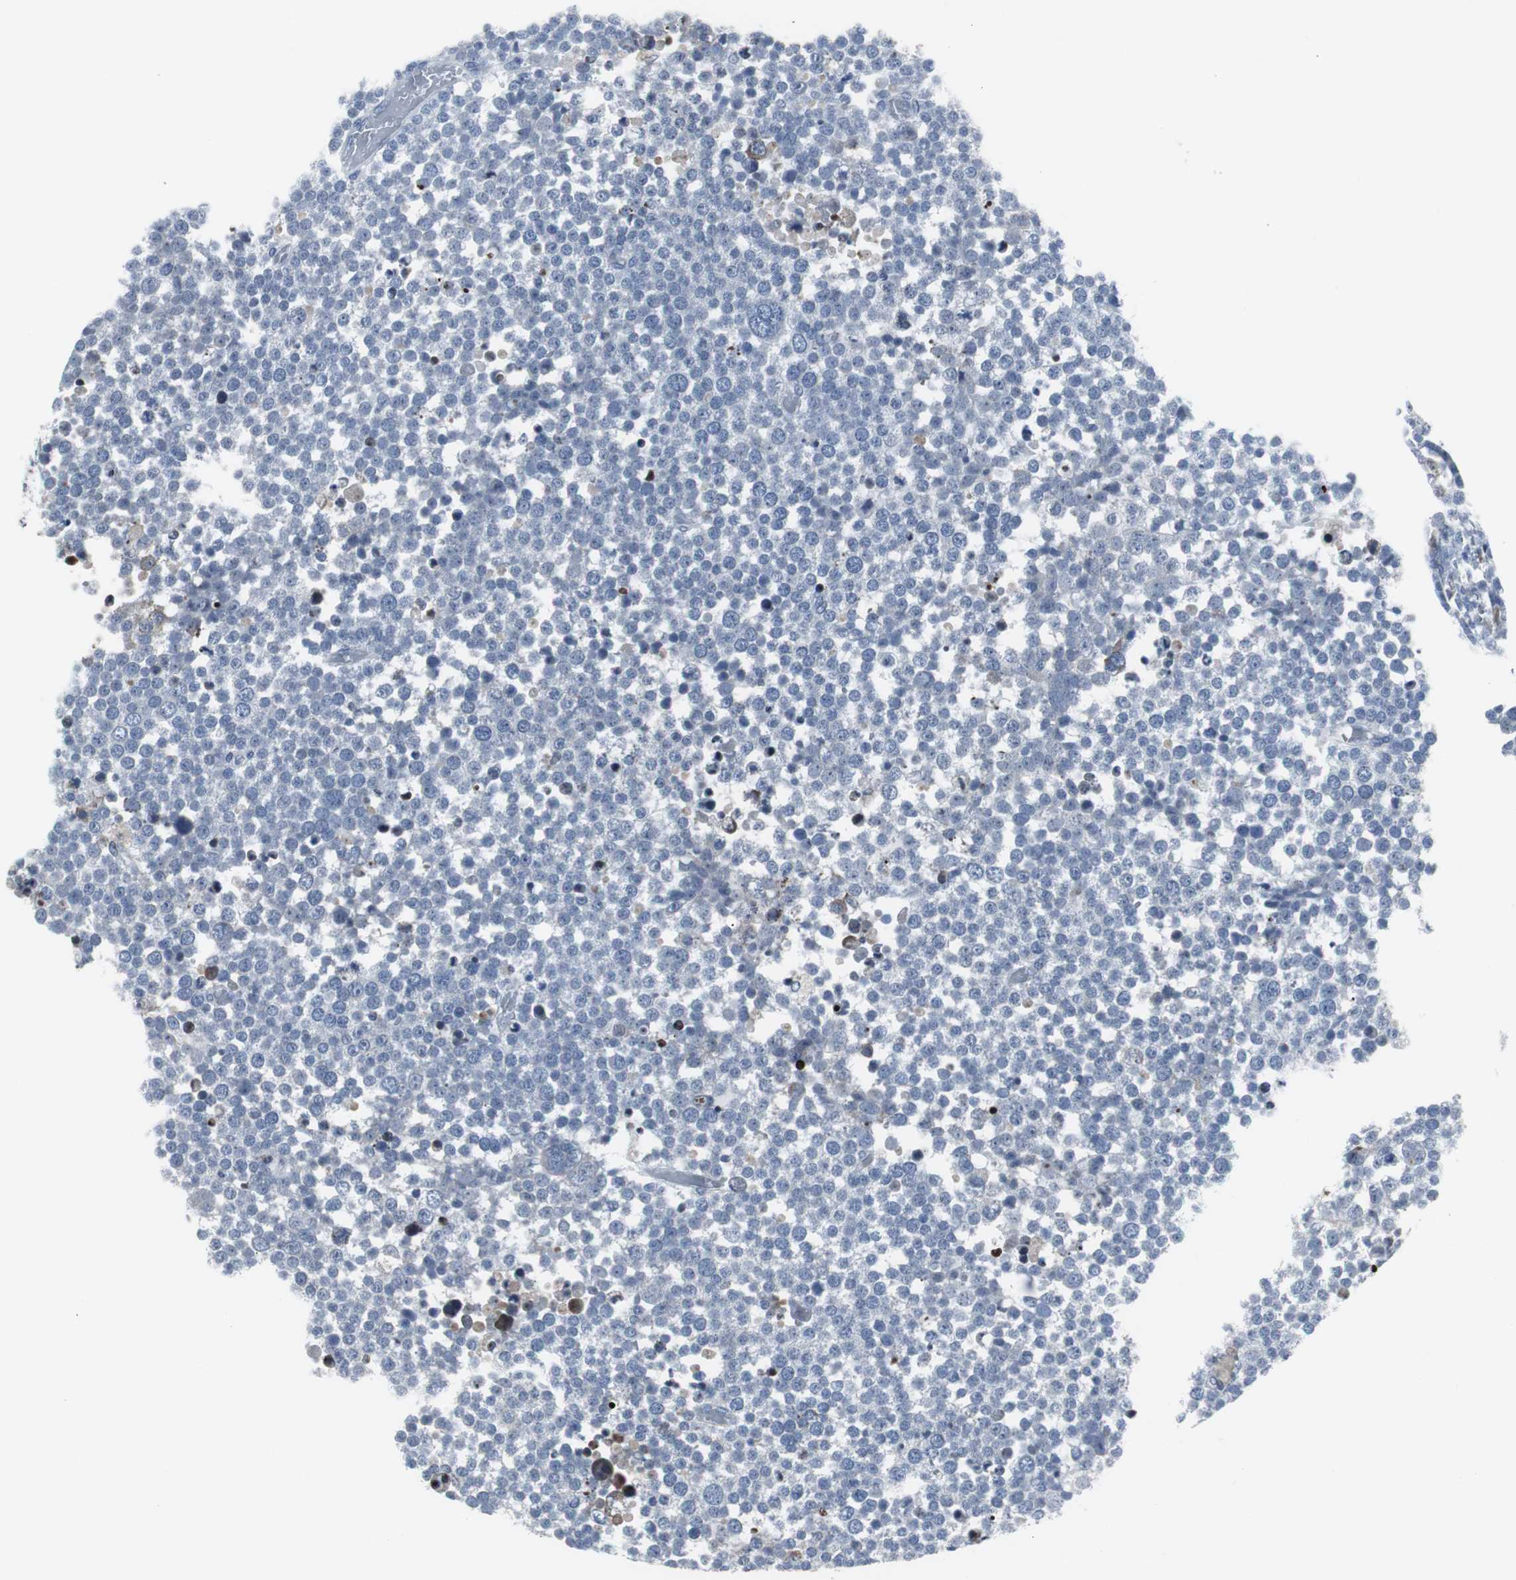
{"staining": {"intensity": "moderate", "quantity": "<25%", "location": "nuclear"}, "tissue": "testis cancer", "cell_type": "Tumor cells", "image_type": "cancer", "snomed": [{"axis": "morphology", "description": "Seminoma, NOS"}, {"axis": "topography", "description": "Testis"}], "caption": "Seminoma (testis) tissue exhibits moderate nuclear expression in about <25% of tumor cells (IHC, brightfield microscopy, high magnification).", "gene": "DOK1", "patient": {"sex": "male", "age": 71}}